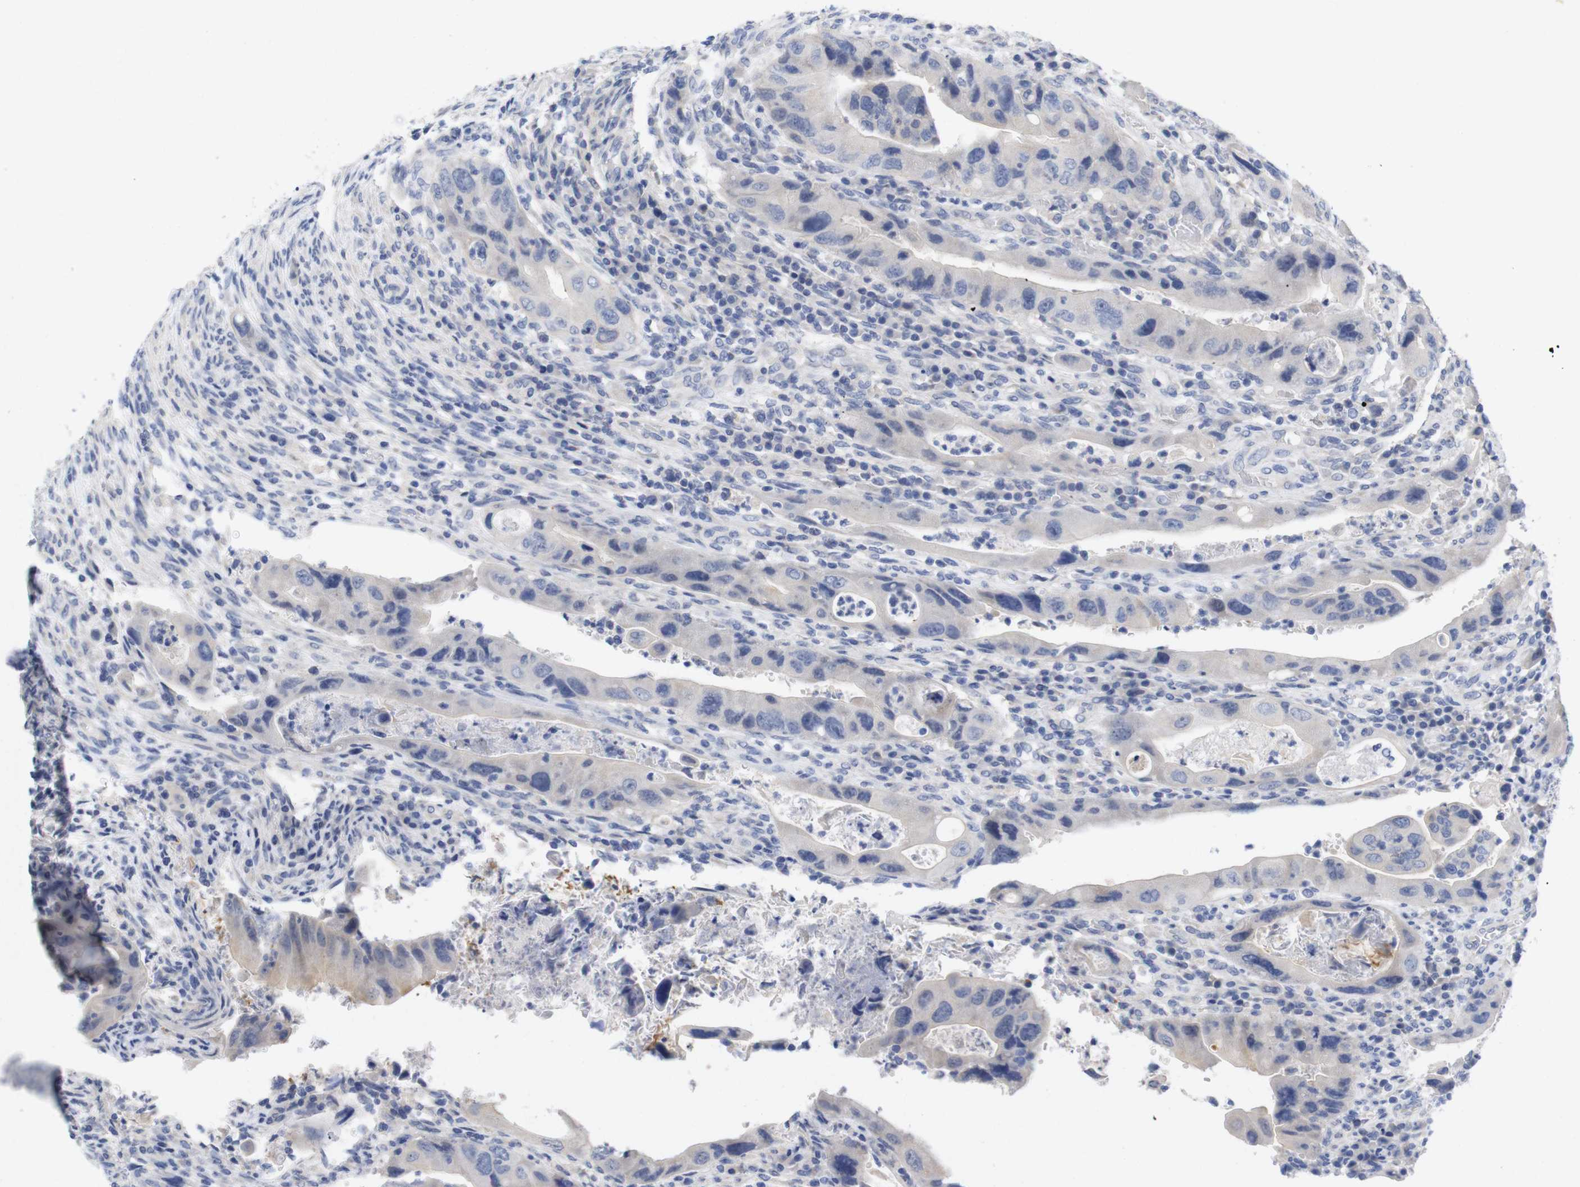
{"staining": {"intensity": "negative", "quantity": "none", "location": "none"}, "tissue": "colorectal cancer", "cell_type": "Tumor cells", "image_type": "cancer", "snomed": [{"axis": "morphology", "description": "Adenocarcinoma, NOS"}, {"axis": "topography", "description": "Rectum"}], "caption": "There is no significant staining in tumor cells of colorectal adenocarcinoma. (Stains: DAB (3,3'-diaminobenzidine) IHC with hematoxylin counter stain, Microscopy: brightfield microscopy at high magnification).", "gene": "TNNI3", "patient": {"sex": "female", "age": 57}}